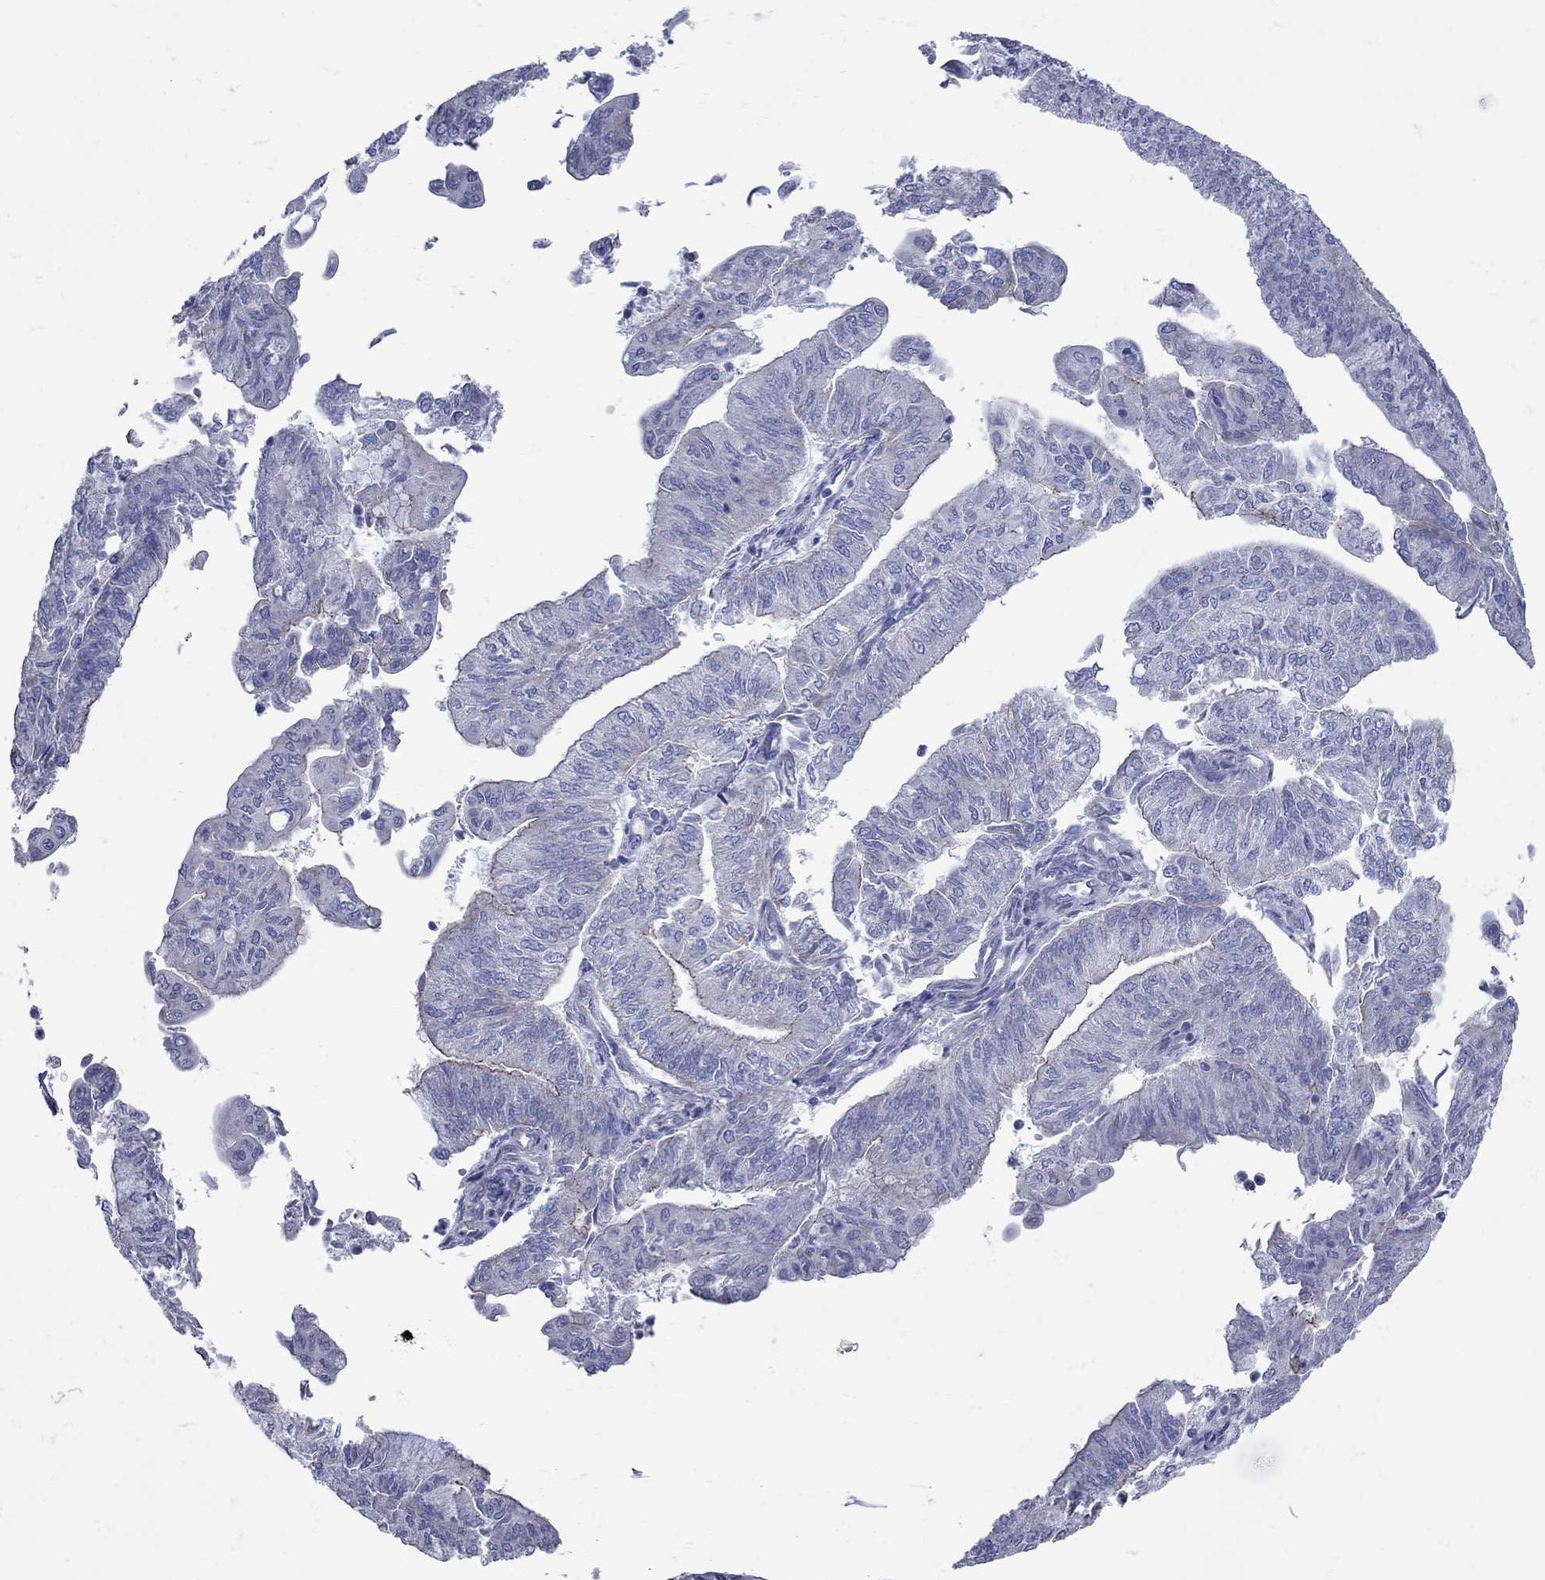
{"staining": {"intensity": "negative", "quantity": "none", "location": "none"}, "tissue": "endometrial cancer", "cell_type": "Tumor cells", "image_type": "cancer", "snomed": [{"axis": "morphology", "description": "Adenocarcinoma, NOS"}, {"axis": "topography", "description": "Endometrium"}], "caption": "Tumor cells show no significant expression in endometrial cancer (adenocarcinoma).", "gene": "PDZD3", "patient": {"sex": "female", "age": 59}}